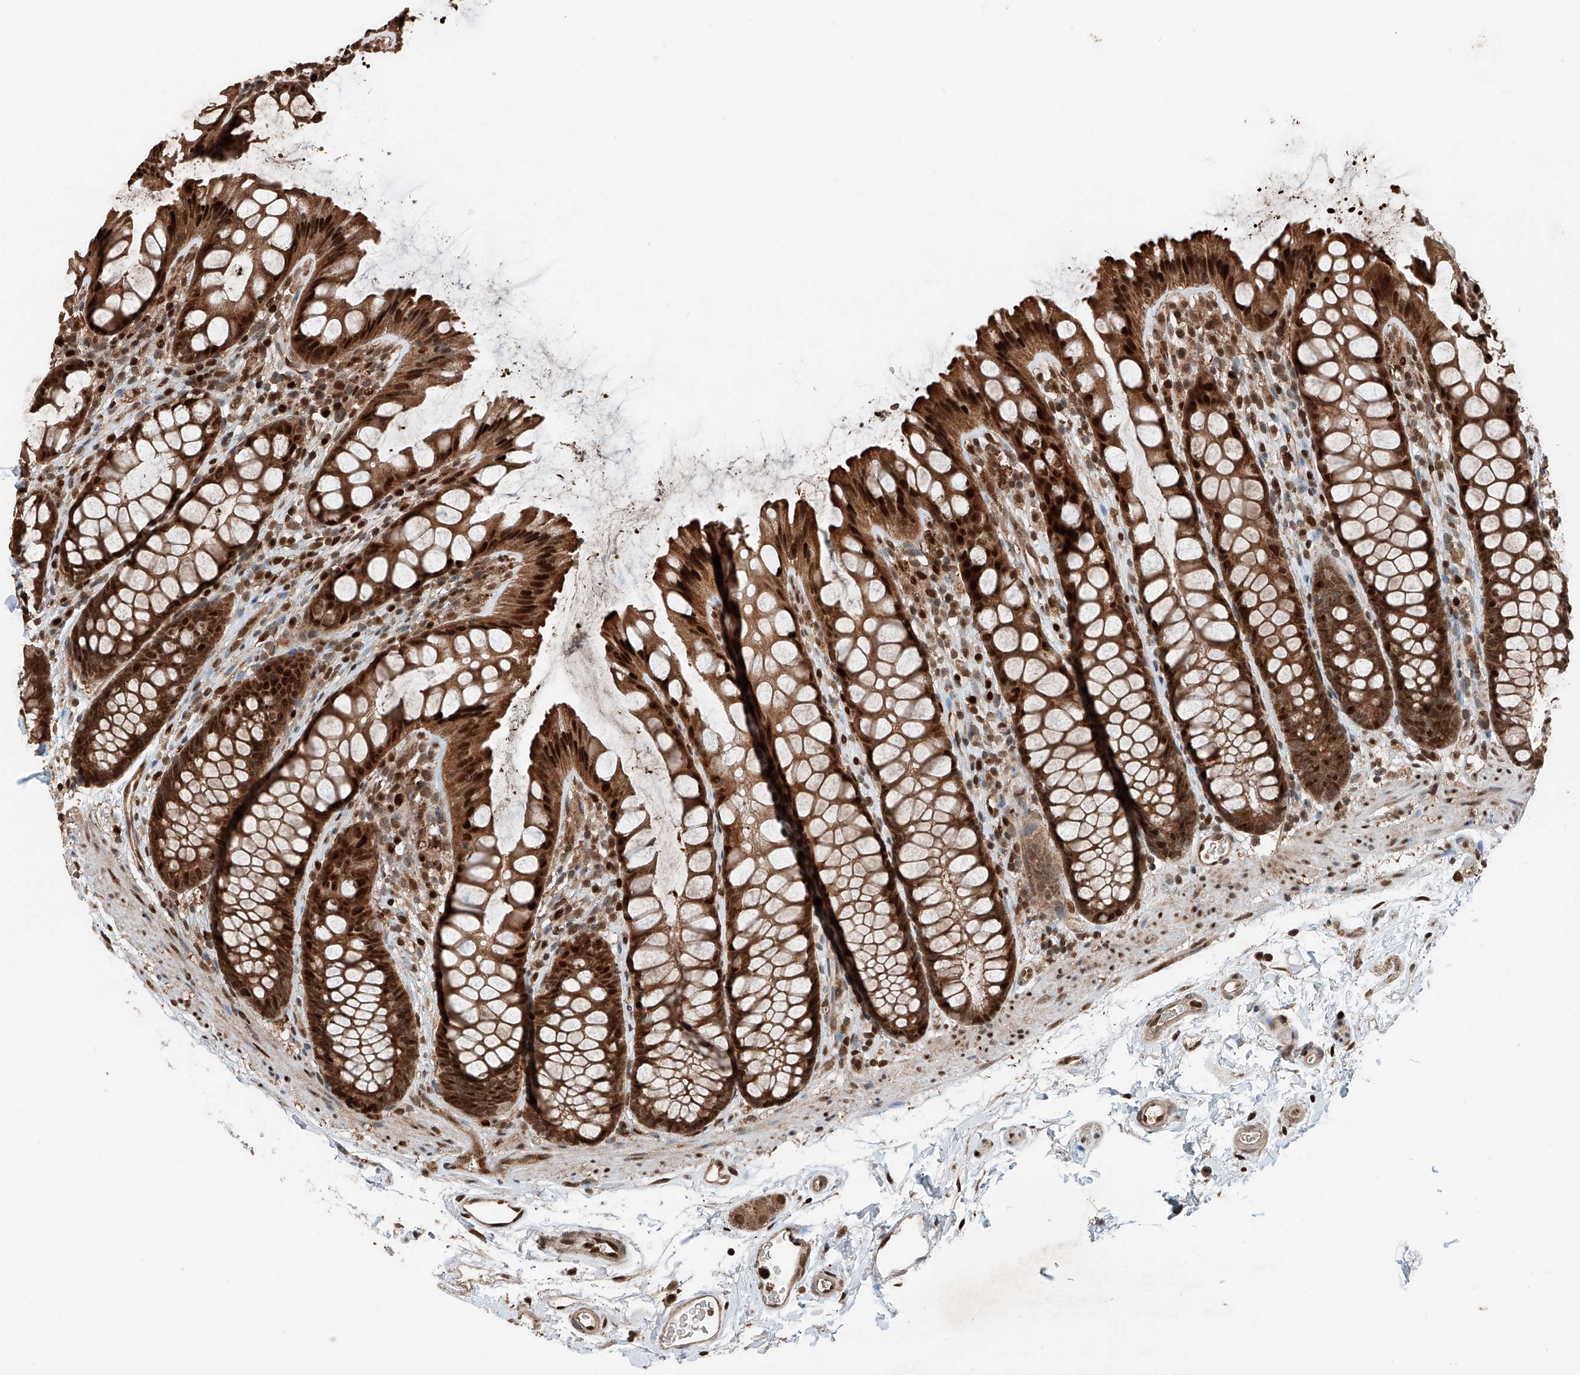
{"staining": {"intensity": "strong", "quantity": ">75%", "location": "cytoplasmic/membranous,nuclear"}, "tissue": "rectum", "cell_type": "Glandular cells", "image_type": "normal", "snomed": [{"axis": "morphology", "description": "Normal tissue, NOS"}, {"axis": "topography", "description": "Rectum"}], "caption": "This photomicrograph exhibits unremarkable rectum stained with immunohistochemistry to label a protein in brown. The cytoplasmic/membranous,nuclear of glandular cells show strong positivity for the protein. Nuclei are counter-stained blue.", "gene": "RMND1", "patient": {"sex": "female", "age": 65}}